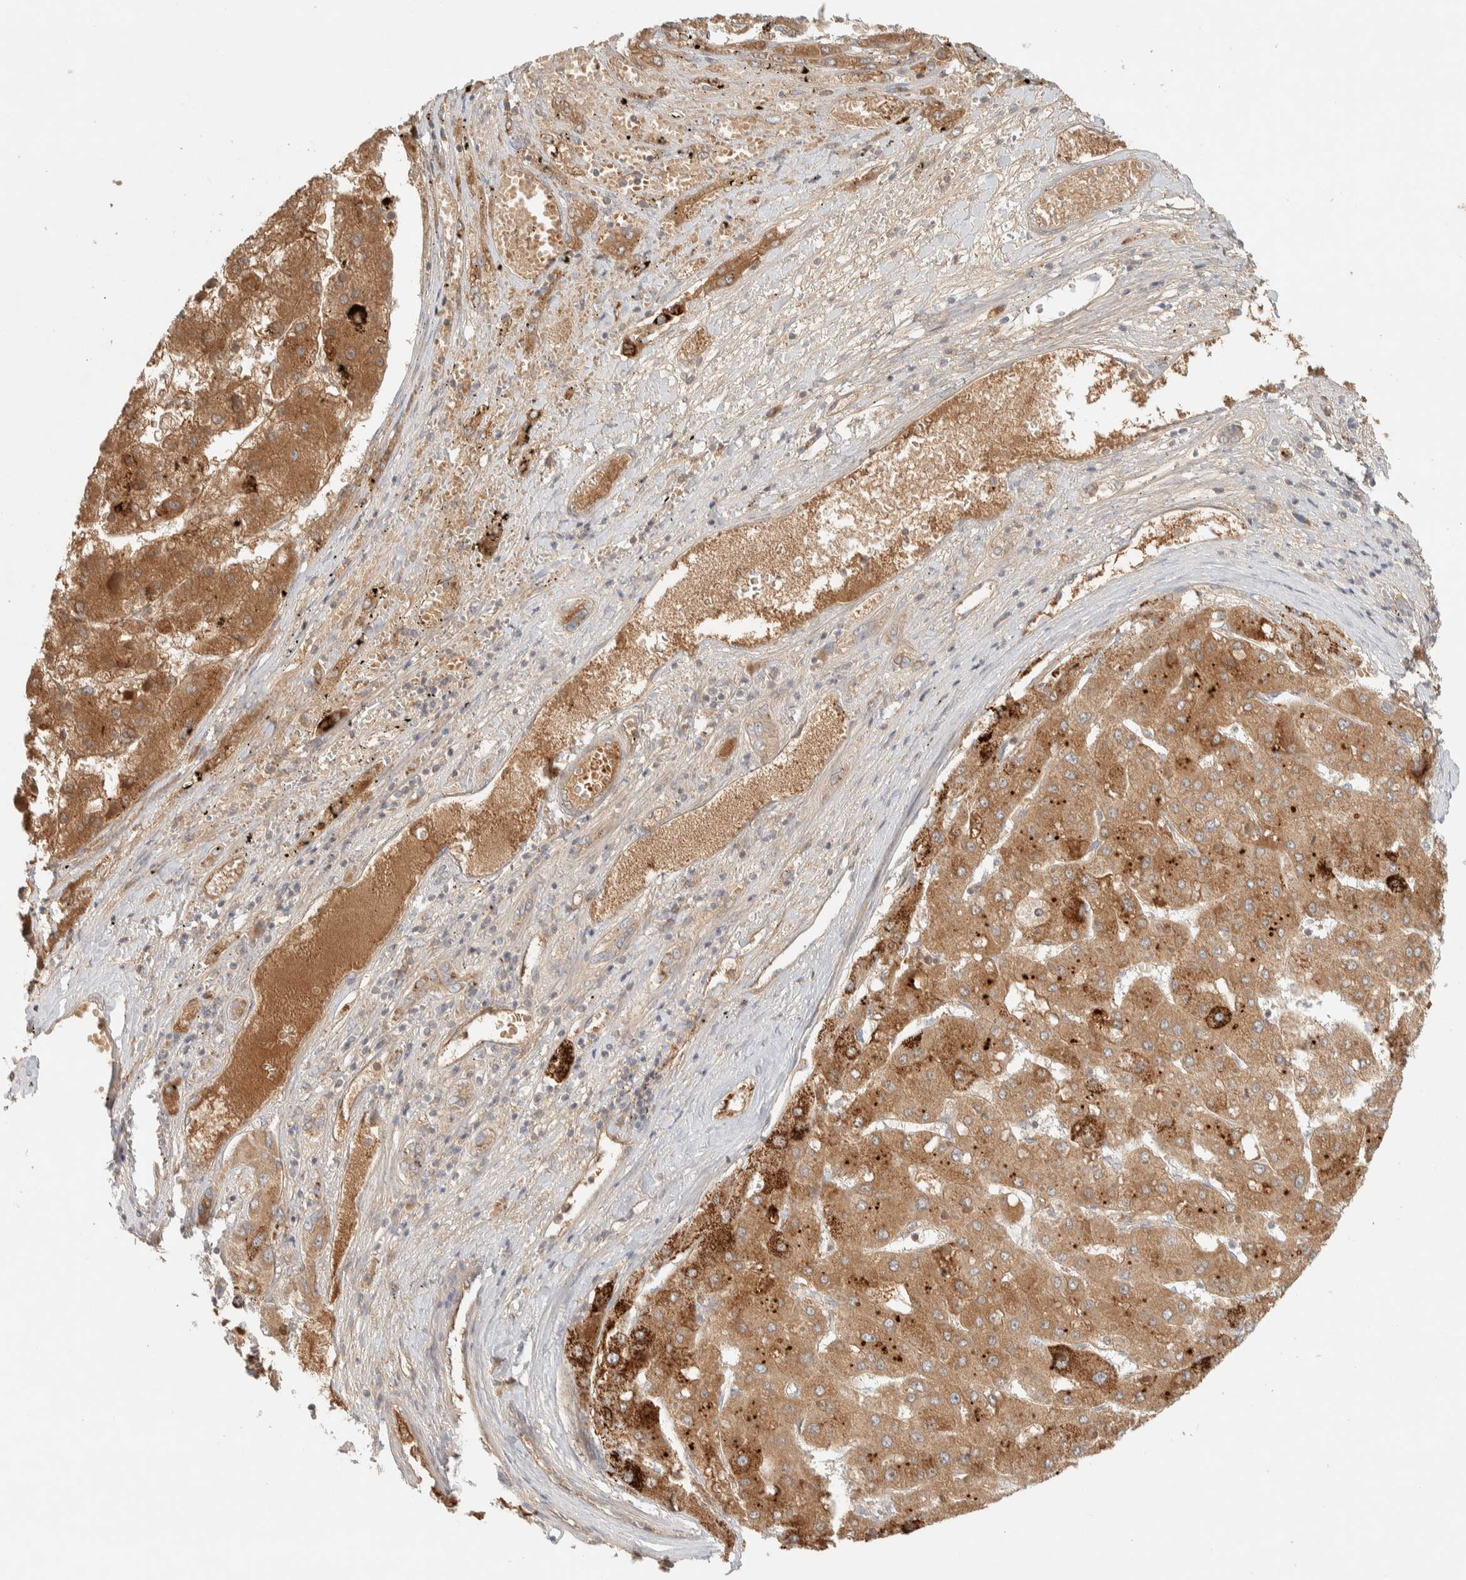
{"staining": {"intensity": "moderate", "quantity": ">75%", "location": "cytoplasmic/membranous"}, "tissue": "liver cancer", "cell_type": "Tumor cells", "image_type": "cancer", "snomed": [{"axis": "morphology", "description": "Carcinoma, Hepatocellular, NOS"}, {"axis": "topography", "description": "Liver"}], "caption": "Approximately >75% of tumor cells in human liver cancer show moderate cytoplasmic/membranous protein expression as visualized by brown immunohistochemical staining.", "gene": "FAM167A", "patient": {"sex": "female", "age": 73}}